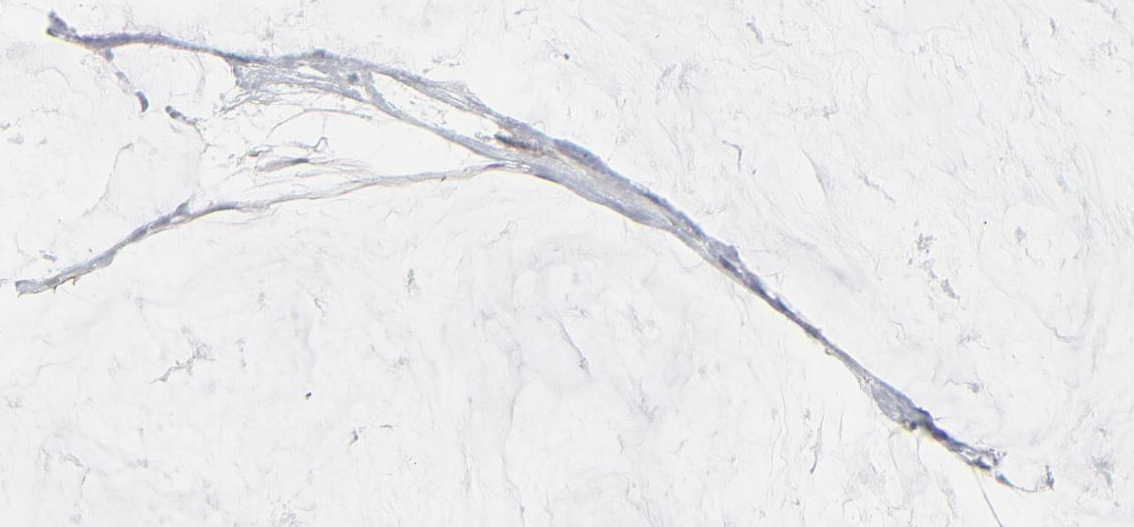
{"staining": {"intensity": "negative", "quantity": "none", "location": "none"}, "tissue": "breast cancer", "cell_type": "Tumor cells", "image_type": "cancer", "snomed": [{"axis": "morphology", "description": "Normal tissue, NOS"}, {"axis": "morphology", "description": "Duct carcinoma"}, {"axis": "topography", "description": "Breast"}], "caption": "DAB (3,3'-diaminobenzidine) immunohistochemical staining of human breast cancer (intraductal carcinoma) demonstrates no significant staining in tumor cells. (DAB IHC with hematoxylin counter stain).", "gene": "JAM3", "patient": {"sex": "female", "age": 50}}